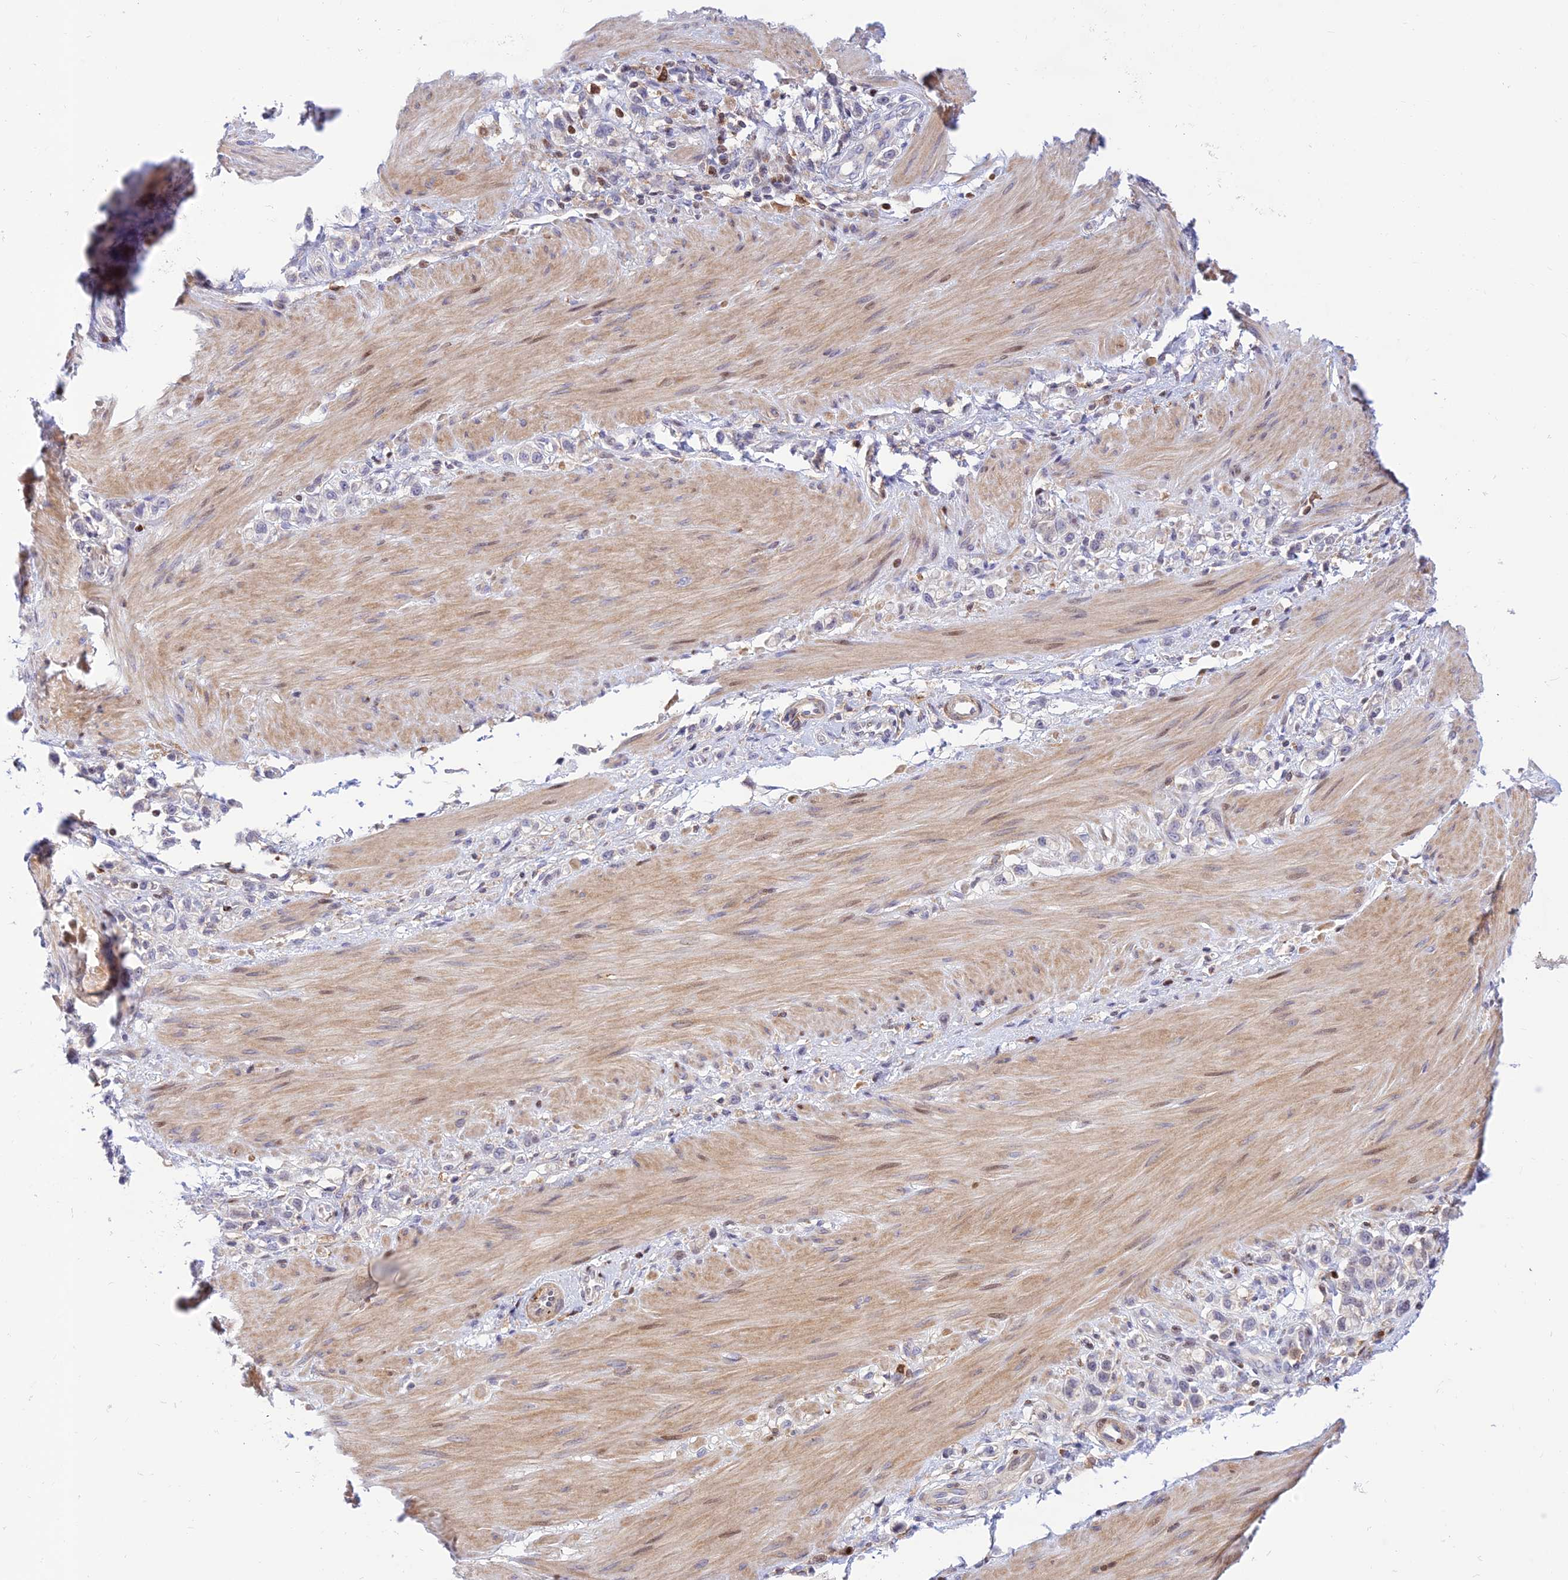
{"staining": {"intensity": "negative", "quantity": "none", "location": "none"}, "tissue": "stomach cancer", "cell_type": "Tumor cells", "image_type": "cancer", "snomed": [{"axis": "morphology", "description": "Adenocarcinoma, NOS"}, {"axis": "topography", "description": "Stomach"}], "caption": "Tumor cells are negative for protein expression in human stomach cancer.", "gene": "FAM186B", "patient": {"sex": "female", "age": 65}}